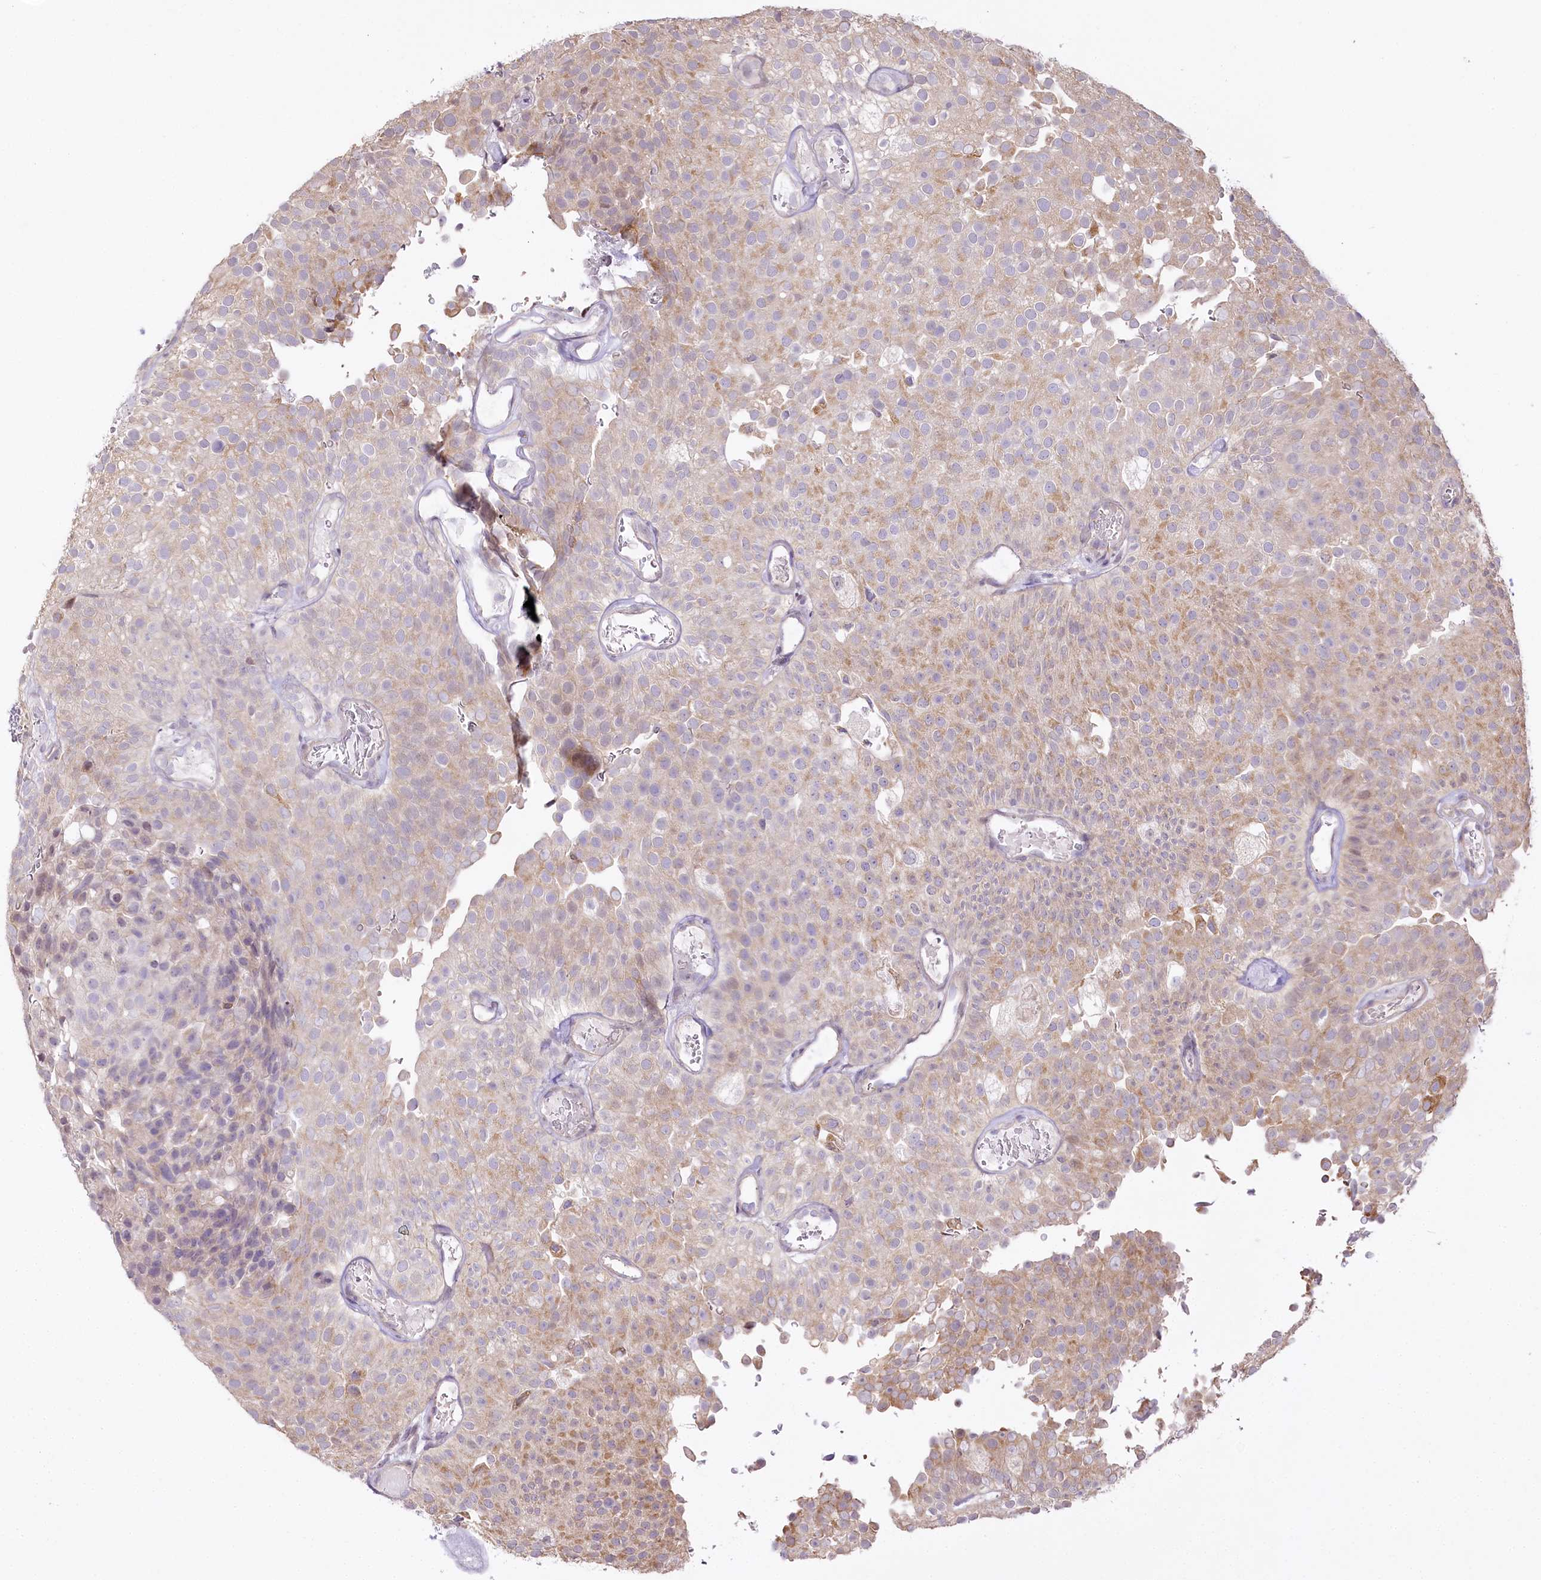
{"staining": {"intensity": "weak", "quantity": "25%-75%", "location": "cytoplasmic/membranous"}, "tissue": "urothelial cancer", "cell_type": "Tumor cells", "image_type": "cancer", "snomed": [{"axis": "morphology", "description": "Urothelial carcinoma, Low grade"}, {"axis": "topography", "description": "Urinary bladder"}], "caption": "Immunohistochemical staining of human urothelial cancer displays weak cytoplasmic/membranous protein positivity in approximately 25%-75% of tumor cells.", "gene": "ZNF226", "patient": {"sex": "male", "age": 78}}